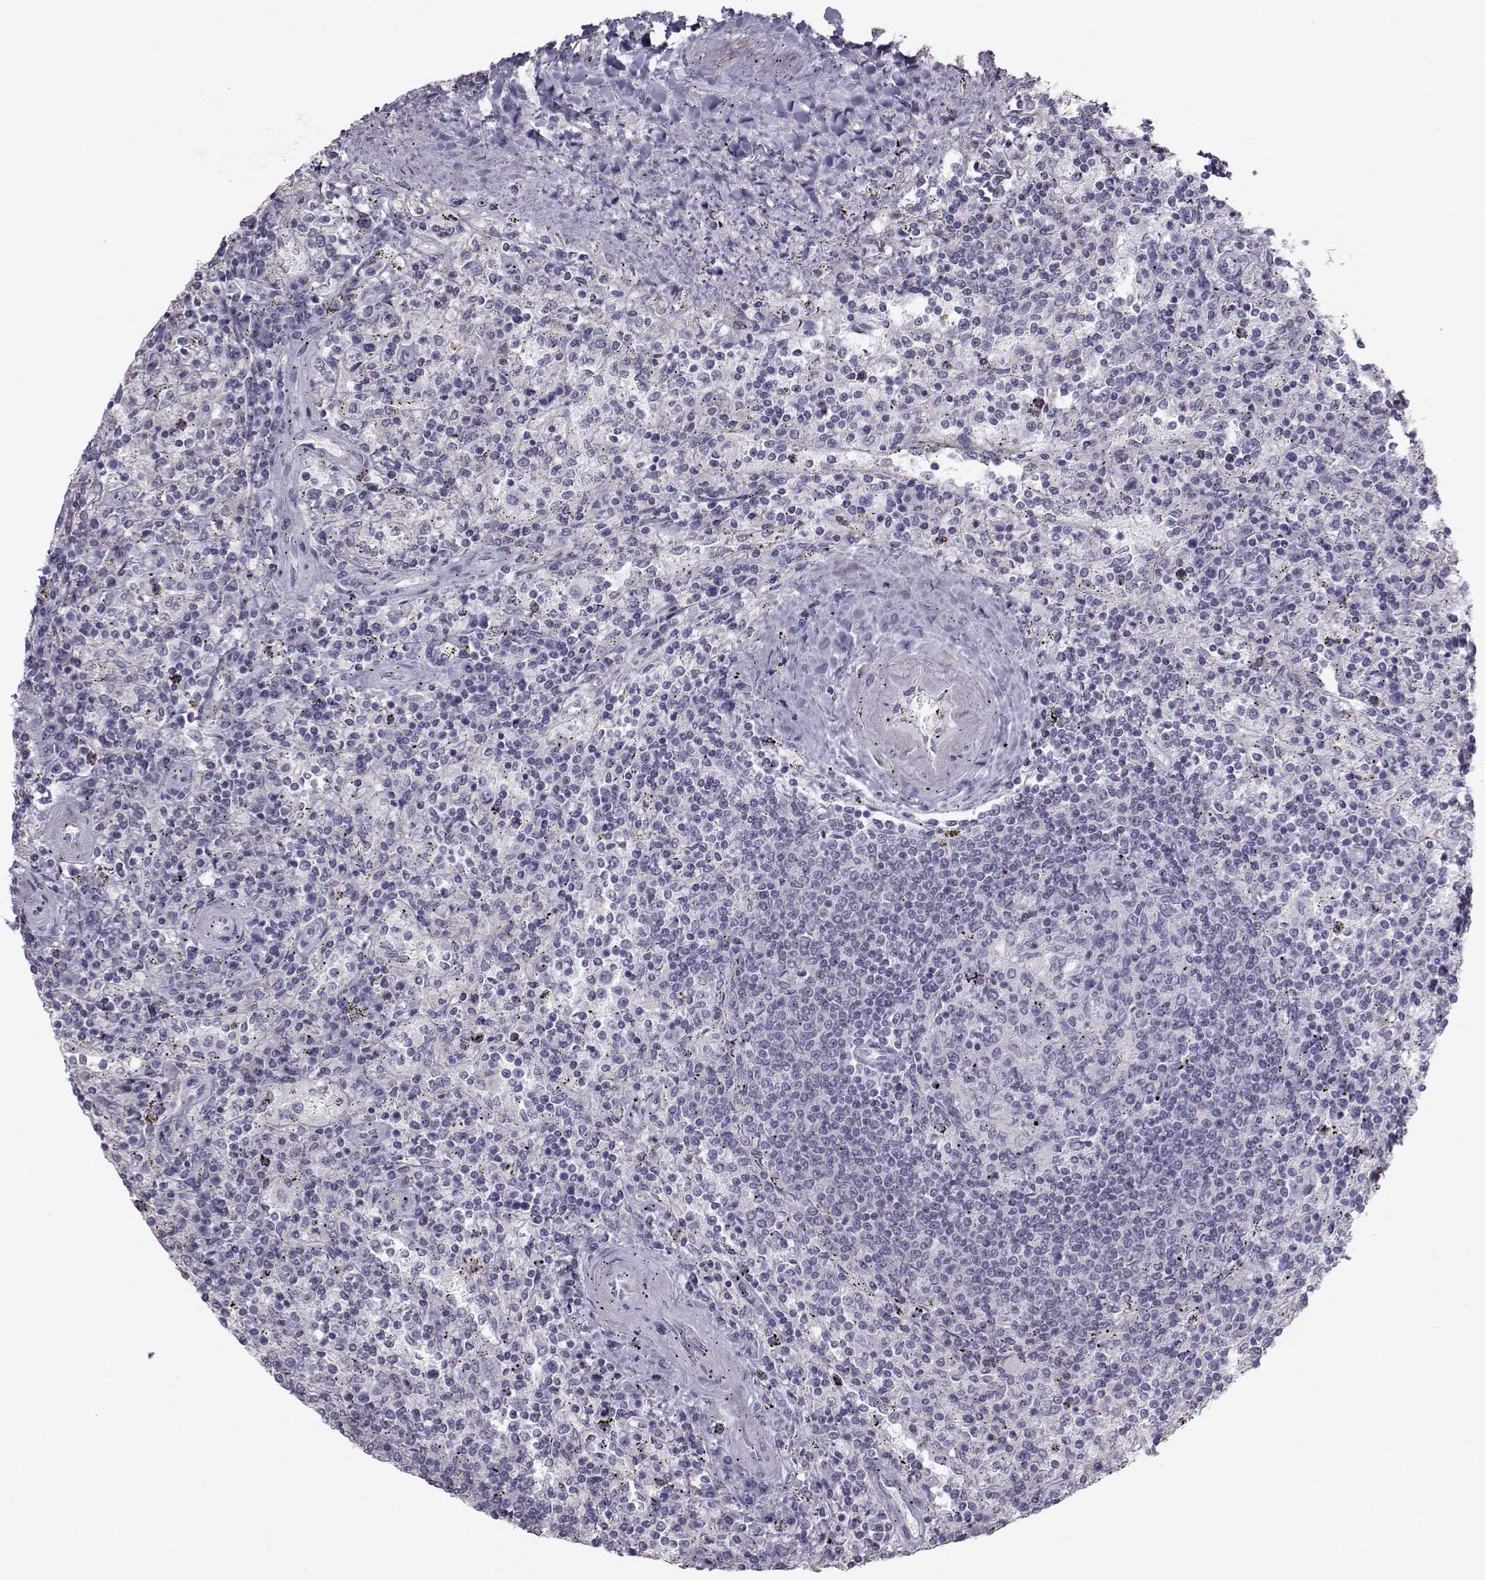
{"staining": {"intensity": "negative", "quantity": "none", "location": "none"}, "tissue": "lymphoma", "cell_type": "Tumor cells", "image_type": "cancer", "snomed": [{"axis": "morphology", "description": "Malignant lymphoma, non-Hodgkin's type, Low grade"}, {"axis": "topography", "description": "Spleen"}], "caption": "DAB immunohistochemical staining of low-grade malignant lymphoma, non-Hodgkin's type displays no significant expression in tumor cells.", "gene": "GARIN3", "patient": {"sex": "male", "age": 62}}